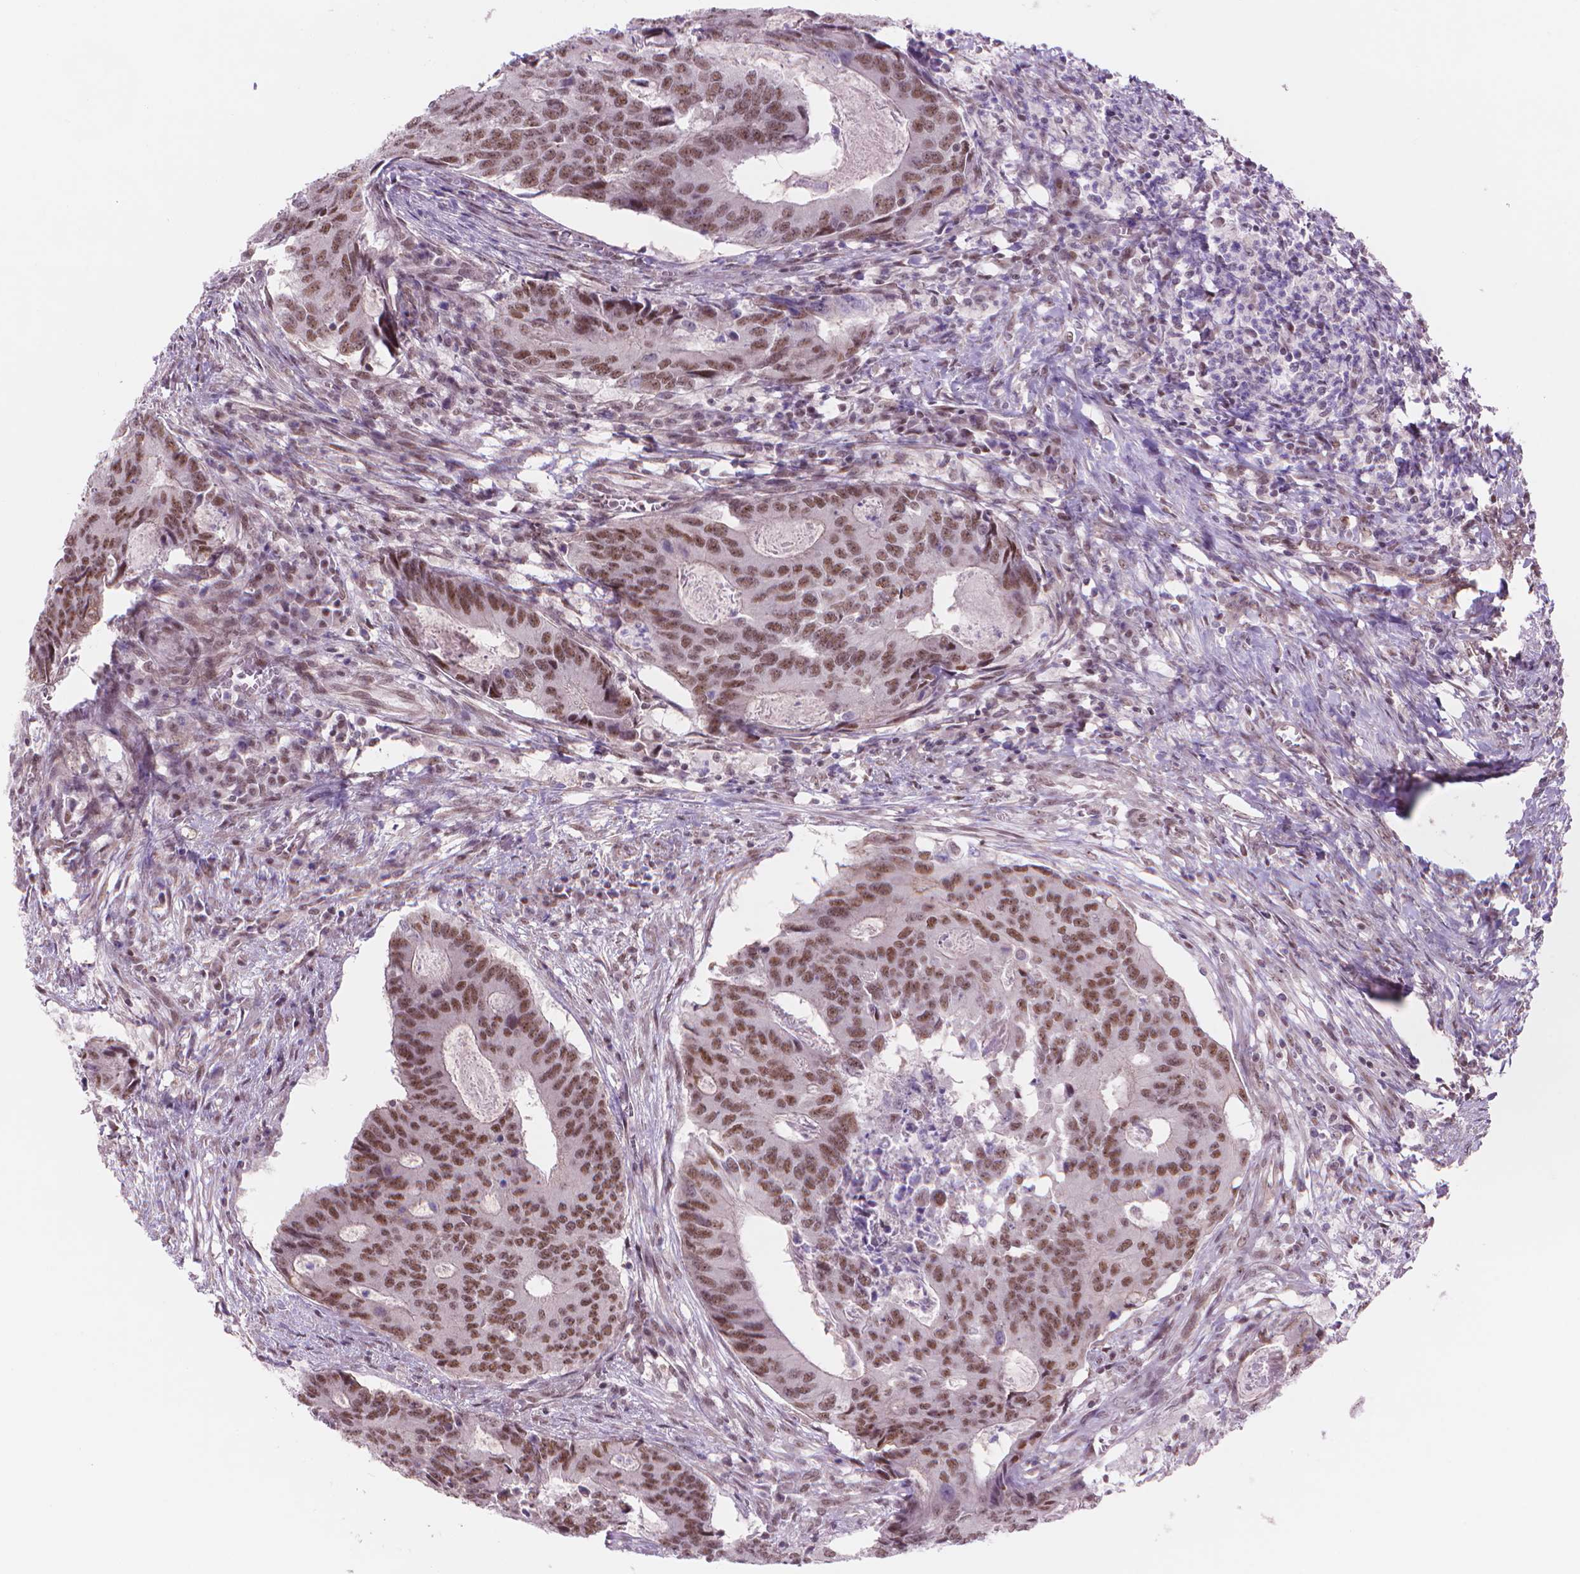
{"staining": {"intensity": "strong", "quantity": ">75%", "location": "nuclear"}, "tissue": "colorectal cancer", "cell_type": "Tumor cells", "image_type": "cancer", "snomed": [{"axis": "morphology", "description": "Adenocarcinoma, NOS"}, {"axis": "topography", "description": "Colon"}], "caption": "Immunohistochemical staining of human colorectal adenocarcinoma reveals strong nuclear protein staining in approximately >75% of tumor cells. (Stains: DAB in brown, nuclei in blue, Microscopy: brightfield microscopy at high magnification).", "gene": "POLR3D", "patient": {"sex": "male", "age": 67}}